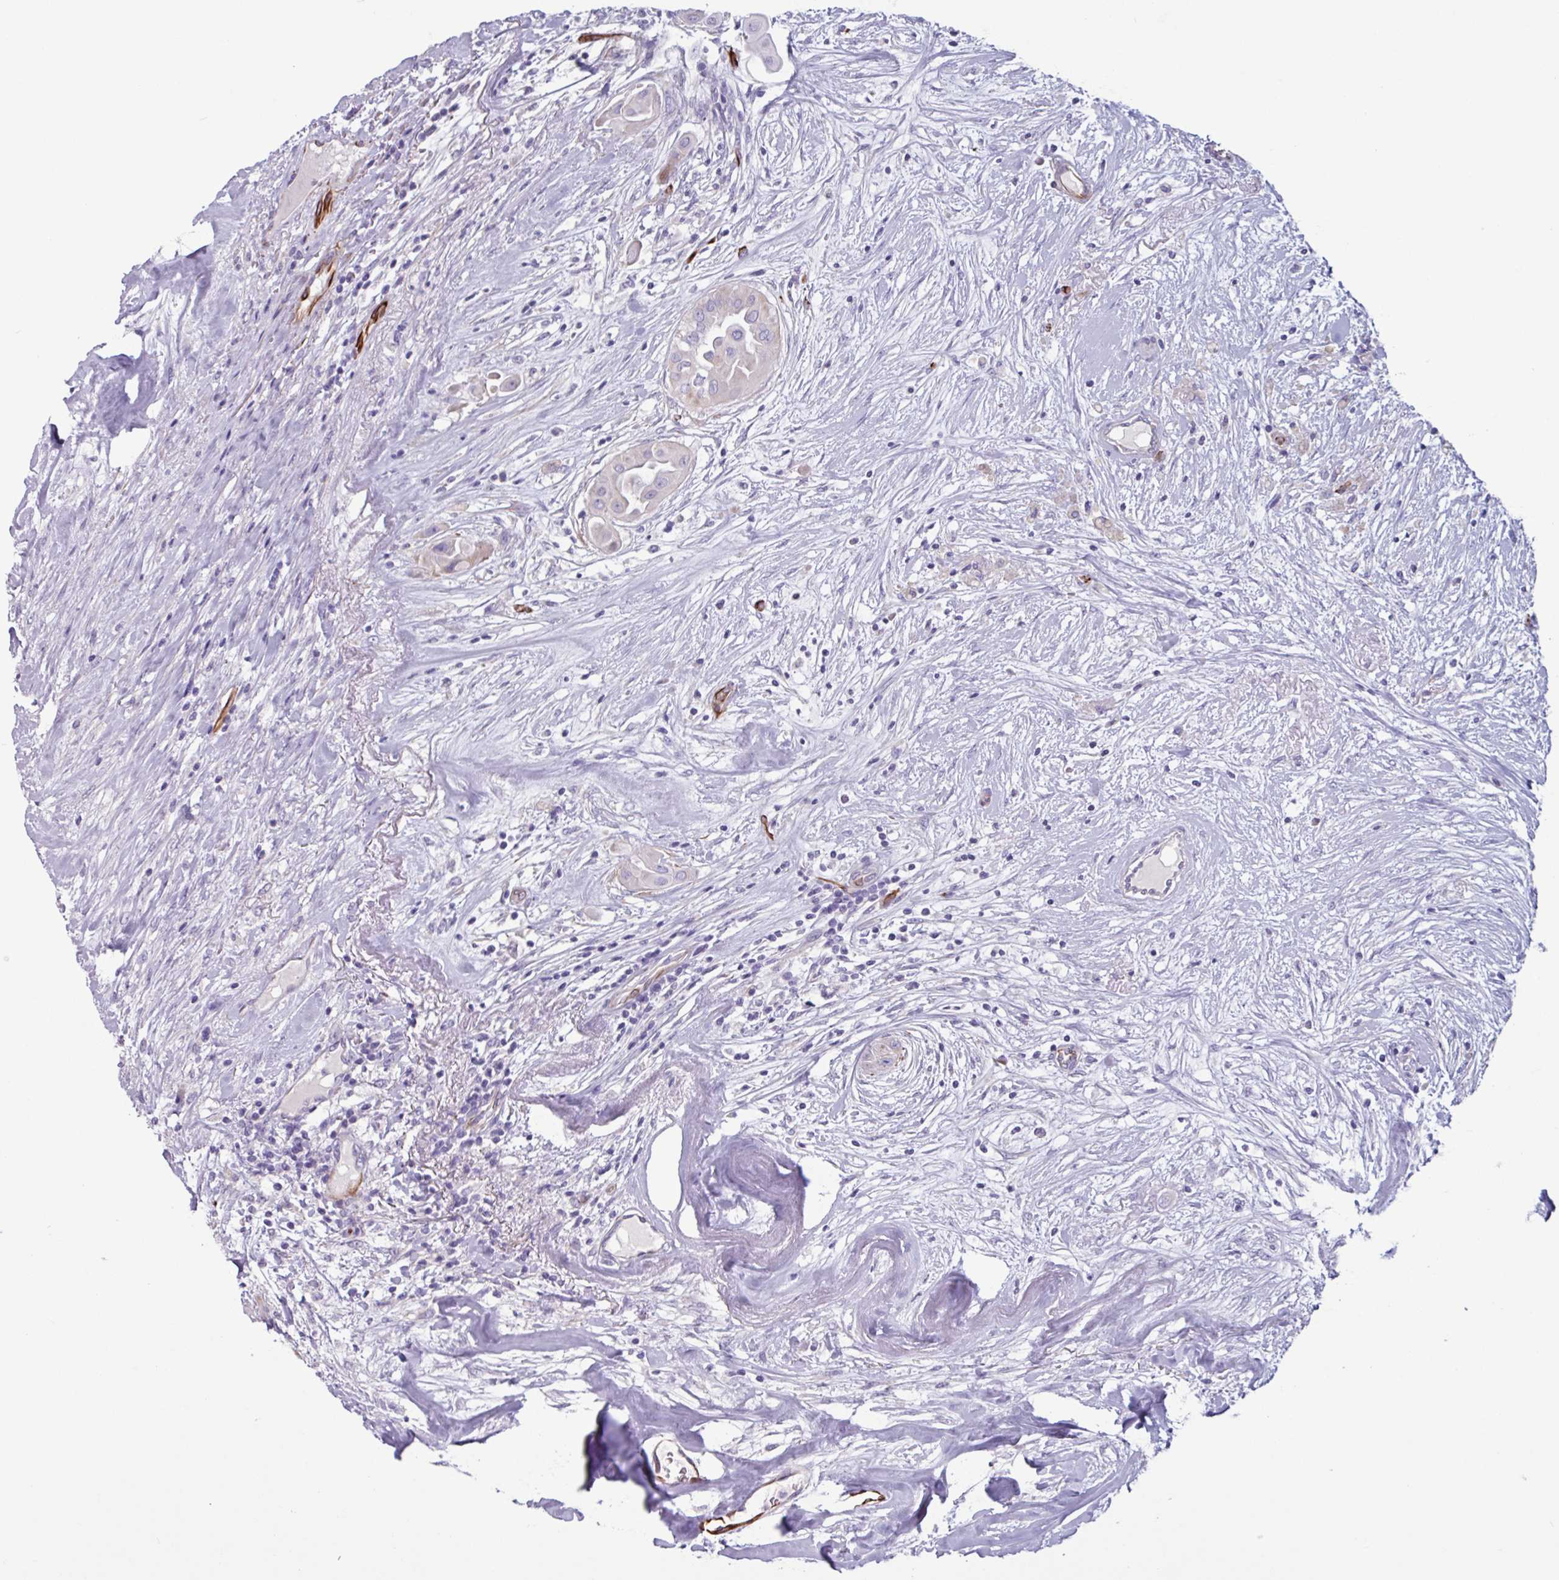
{"staining": {"intensity": "weak", "quantity": "25%-75%", "location": "cytoplasmic/membranous"}, "tissue": "thyroid cancer", "cell_type": "Tumor cells", "image_type": "cancer", "snomed": [{"axis": "morphology", "description": "Papillary adenocarcinoma, NOS"}, {"axis": "topography", "description": "Thyroid gland"}], "caption": "The immunohistochemical stain labels weak cytoplasmic/membranous expression in tumor cells of thyroid cancer (papillary adenocarcinoma) tissue. (IHC, brightfield microscopy, high magnification).", "gene": "BTD", "patient": {"sex": "female", "age": 59}}